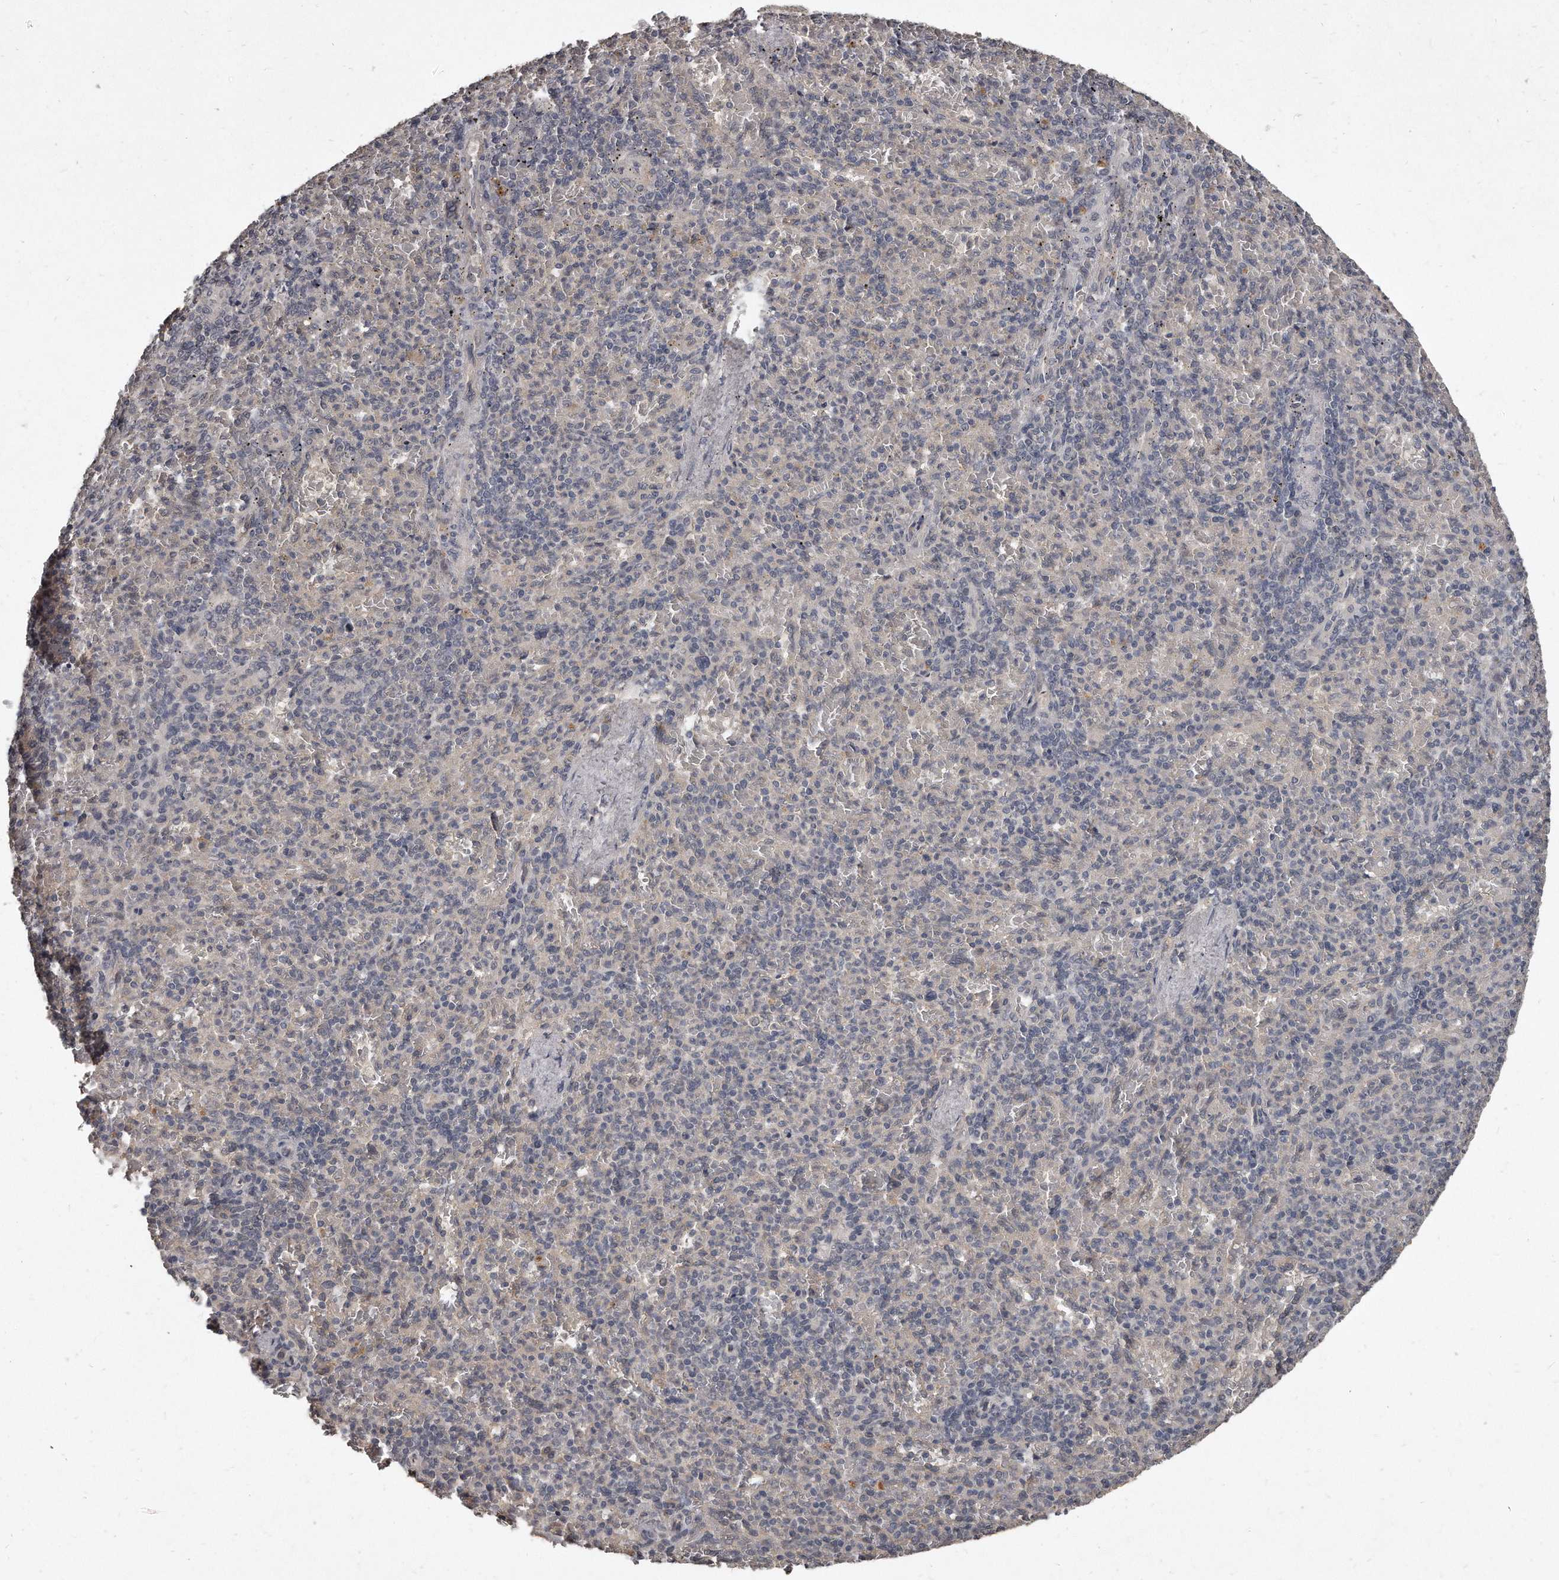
{"staining": {"intensity": "negative", "quantity": "none", "location": "none"}, "tissue": "spleen", "cell_type": "Cells in red pulp", "image_type": "normal", "snomed": [{"axis": "morphology", "description": "Normal tissue, NOS"}, {"axis": "topography", "description": "Spleen"}], "caption": "Immunohistochemical staining of benign spleen demonstrates no significant positivity in cells in red pulp. (DAB (3,3'-diaminobenzidine) immunohistochemistry with hematoxylin counter stain).", "gene": "GRB10", "patient": {"sex": "female", "age": 74}}